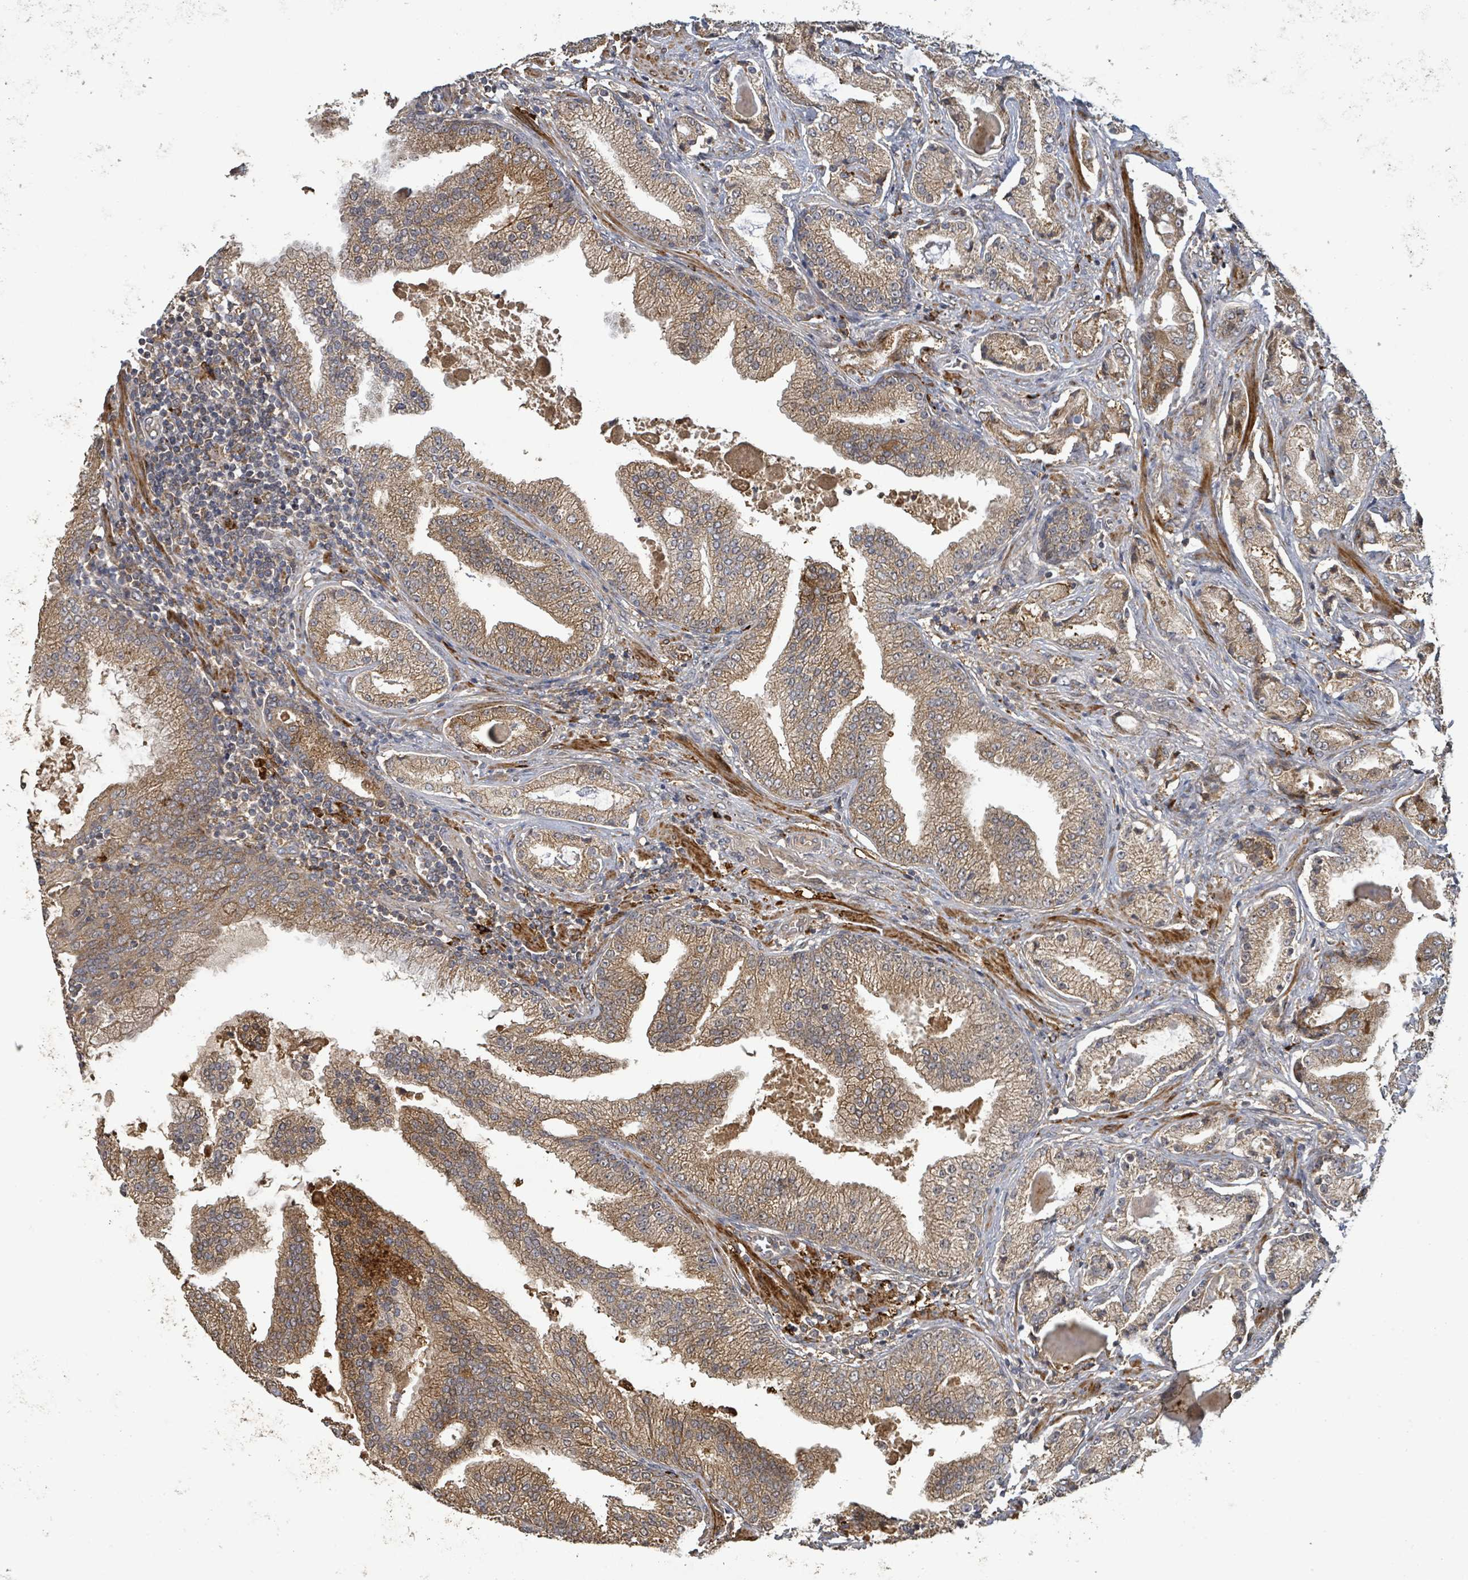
{"staining": {"intensity": "moderate", "quantity": ">75%", "location": "cytoplasmic/membranous"}, "tissue": "prostate cancer", "cell_type": "Tumor cells", "image_type": "cancer", "snomed": [{"axis": "morphology", "description": "Adenocarcinoma, High grade"}, {"axis": "topography", "description": "Prostate"}], "caption": "Human adenocarcinoma (high-grade) (prostate) stained with a brown dye reveals moderate cytoplasmic/membranous positive positivity in approximately >75% of tumor cells.", "gene": "STARD4", "patient": {"sex": "male", "age": 68}}